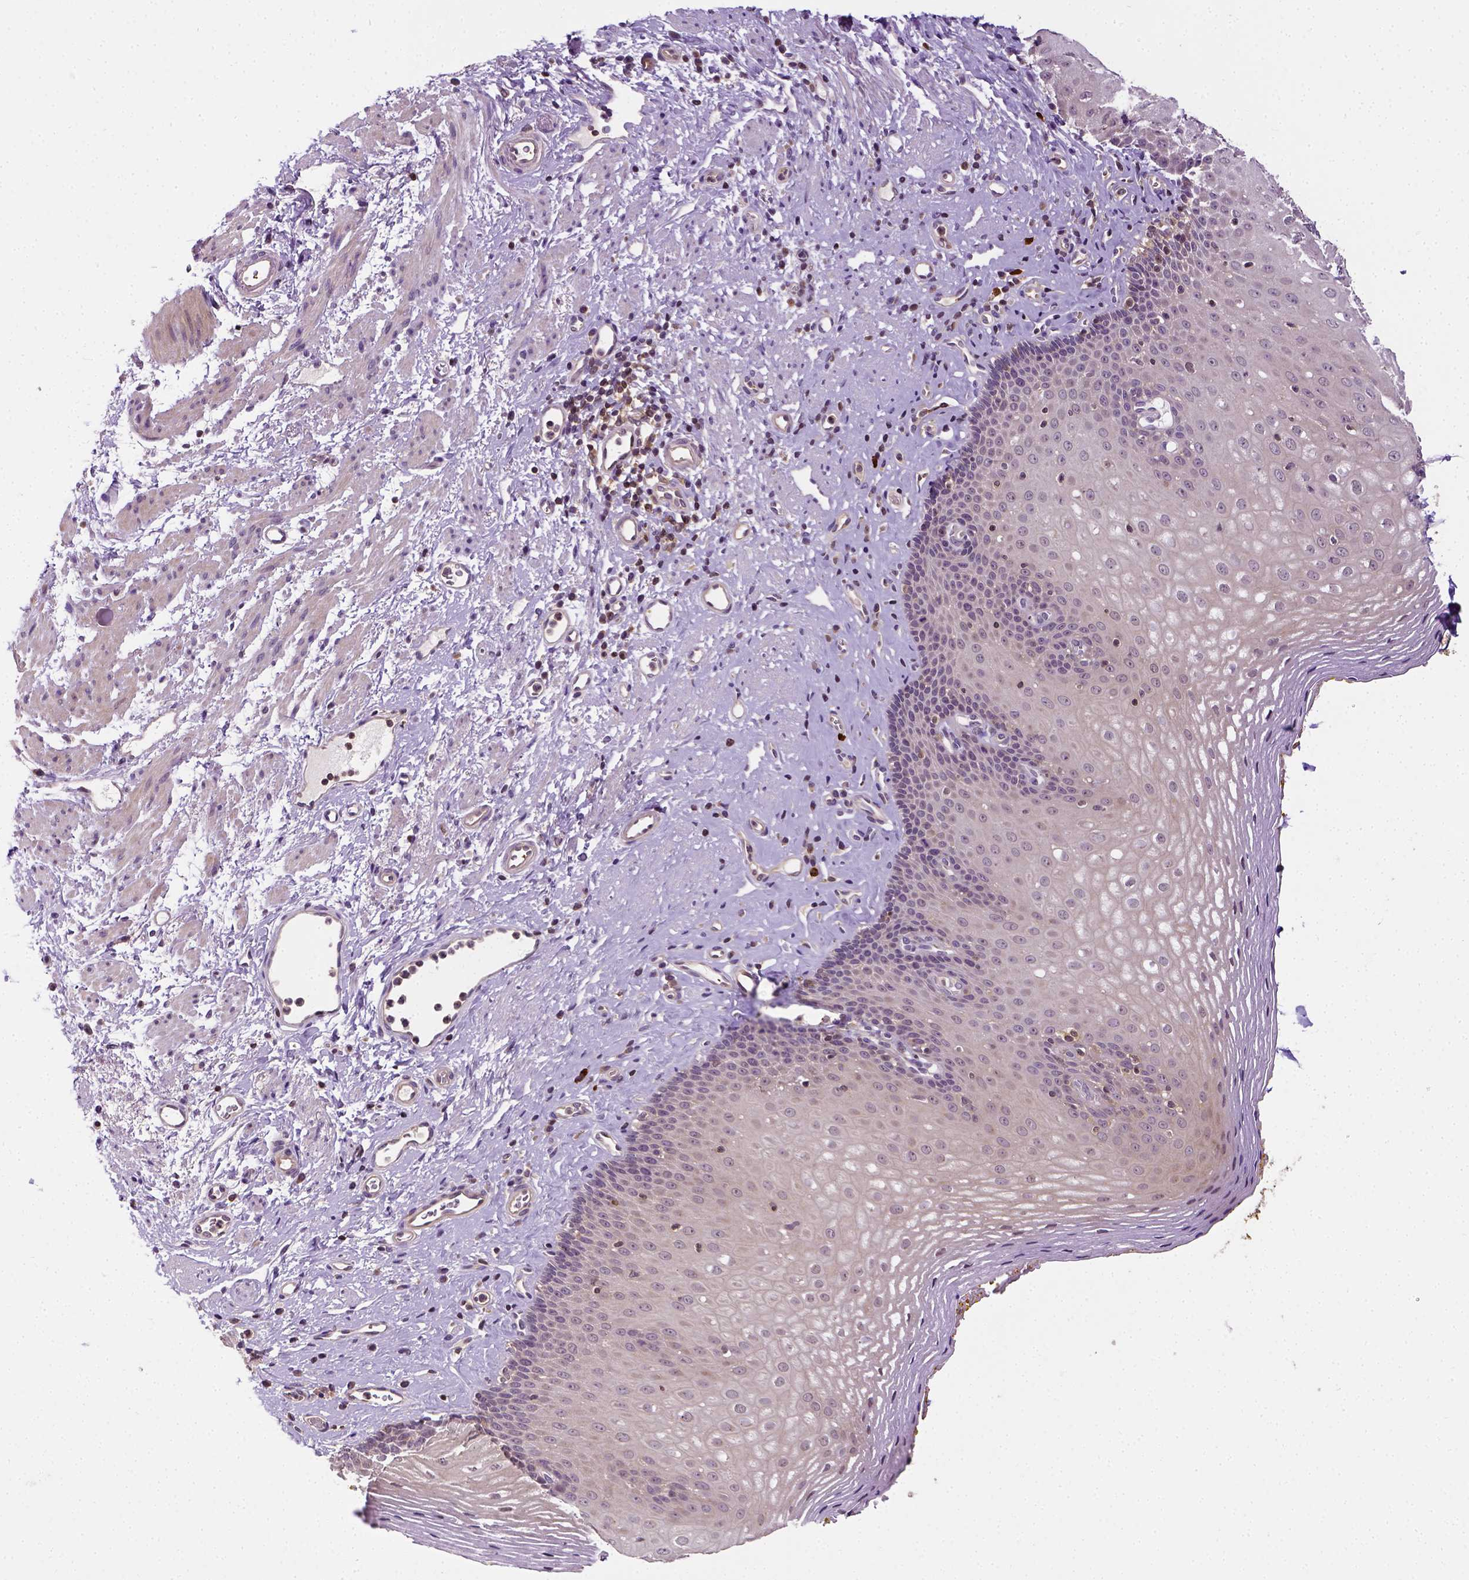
{"staining": {"intensity": "weak", "quantity": "<25%", "location": "cytoplasmic/membranous"}, "tissue": "esophagus", "cell_type": "Squamous epithelial cells", "image_type": "normal", "snomed": [{"axis": "morphology", "description": "Normal tissue, NOS"}, {"axis": "topography", "description": "Esophagus"}], "caption": "High power microscopy image of an immunohistochemistry (IHC) micrograph of unremarkable esophagus, revealing no significant staining in squamous epithelial cells.", "gene": "MATK", "patient": {"sex": "female", "age": 68}}